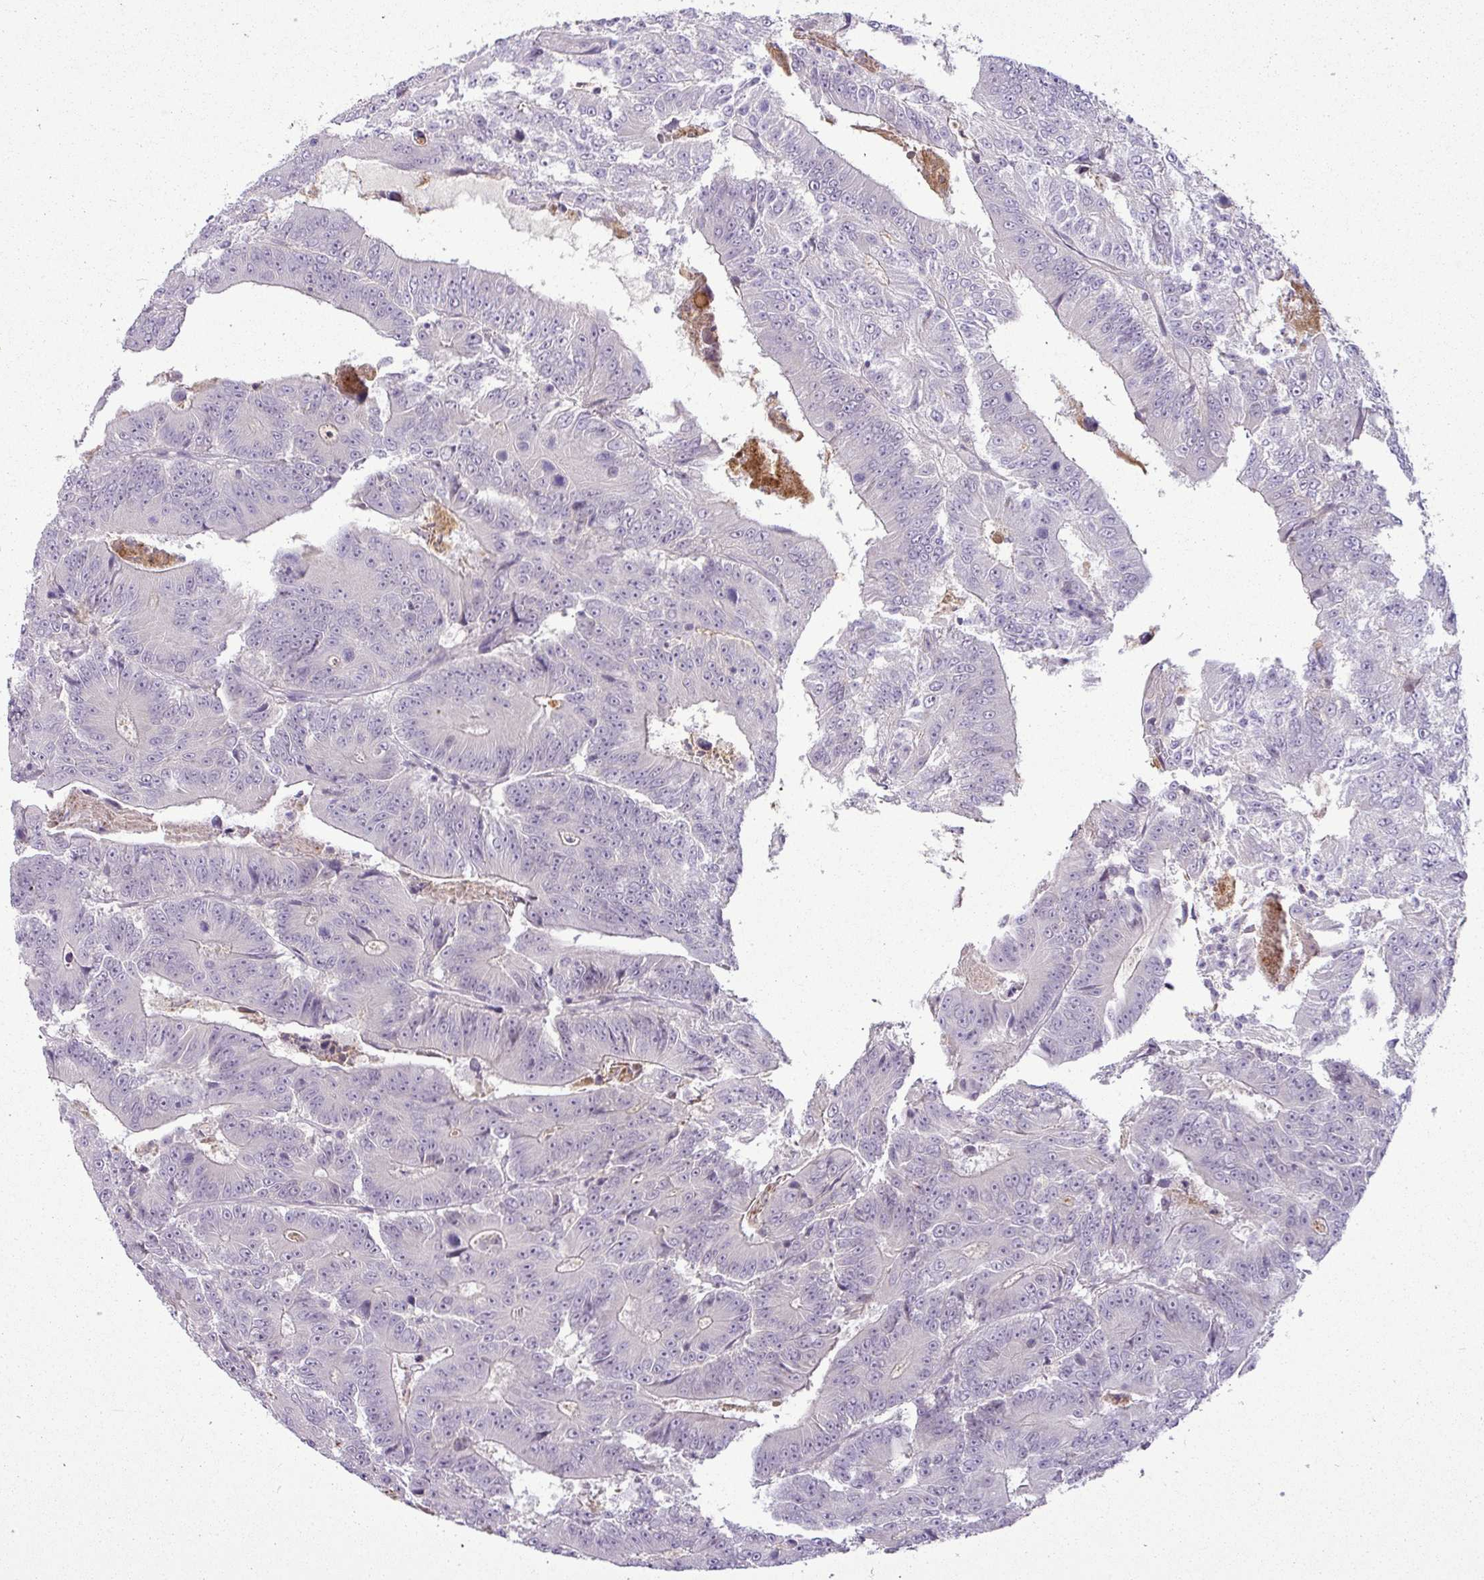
{"staining": {"intensity": "negative", "quantity": "none", "location": "none"}, "tissue": "colorectal cancer", "cell_type": "Tumor cells", "image_type": "cancer", "snomed": [{"axis": "morphology", "description": "Adenocarcinoma, NOS"}, {"axis": "topography", "description": "Colon"}], "caption": "Colorectal cancer stained for a protein using immunohistochemistry (IHC) demonstrates no positivity tumor cells.", "gene": "APOM", "patient": {"sex": "male", "age": 83}}